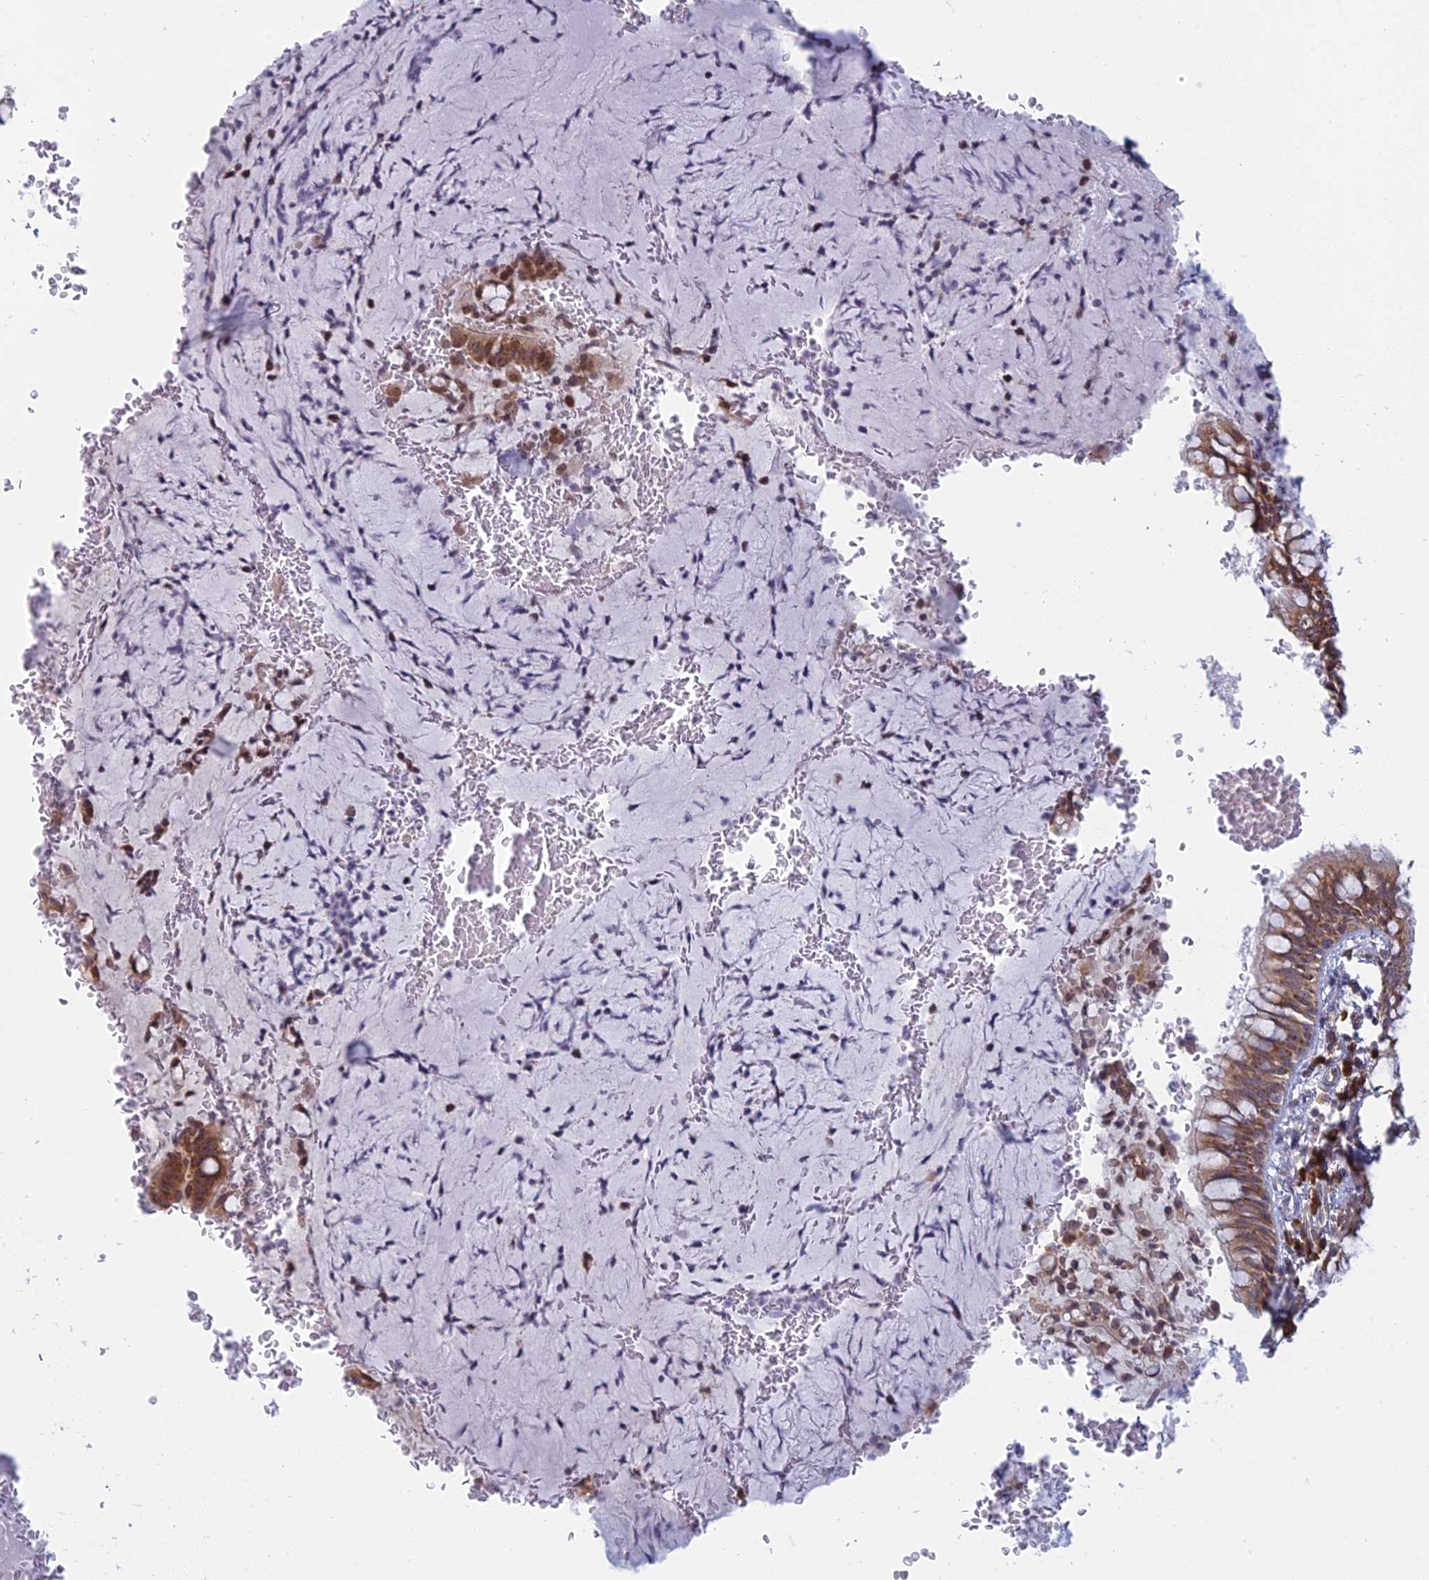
{"staining": {"intensity": "moderate", "quantity": ">75%", "location": "cytoplasmic/membranous"}, "tissue": "bronchus", "cell_type": "Respiratory epithelial cells", "image_type": "normal", "snomed": [{"axis": "morphology", "description": "Normal tissue, NOS"}, {"axis": "topography", "description": "Cartilage tissue"}, {"axis": "topography", "description": "Bronchus"}], "caption": "Bronchus stained for a protein demonstrates moderate cytoplasmic/membranous positivity in respiratory epithelial cells.", "gene": "RPS19BP1", "patient": {"sex": "female", "age": 36}}